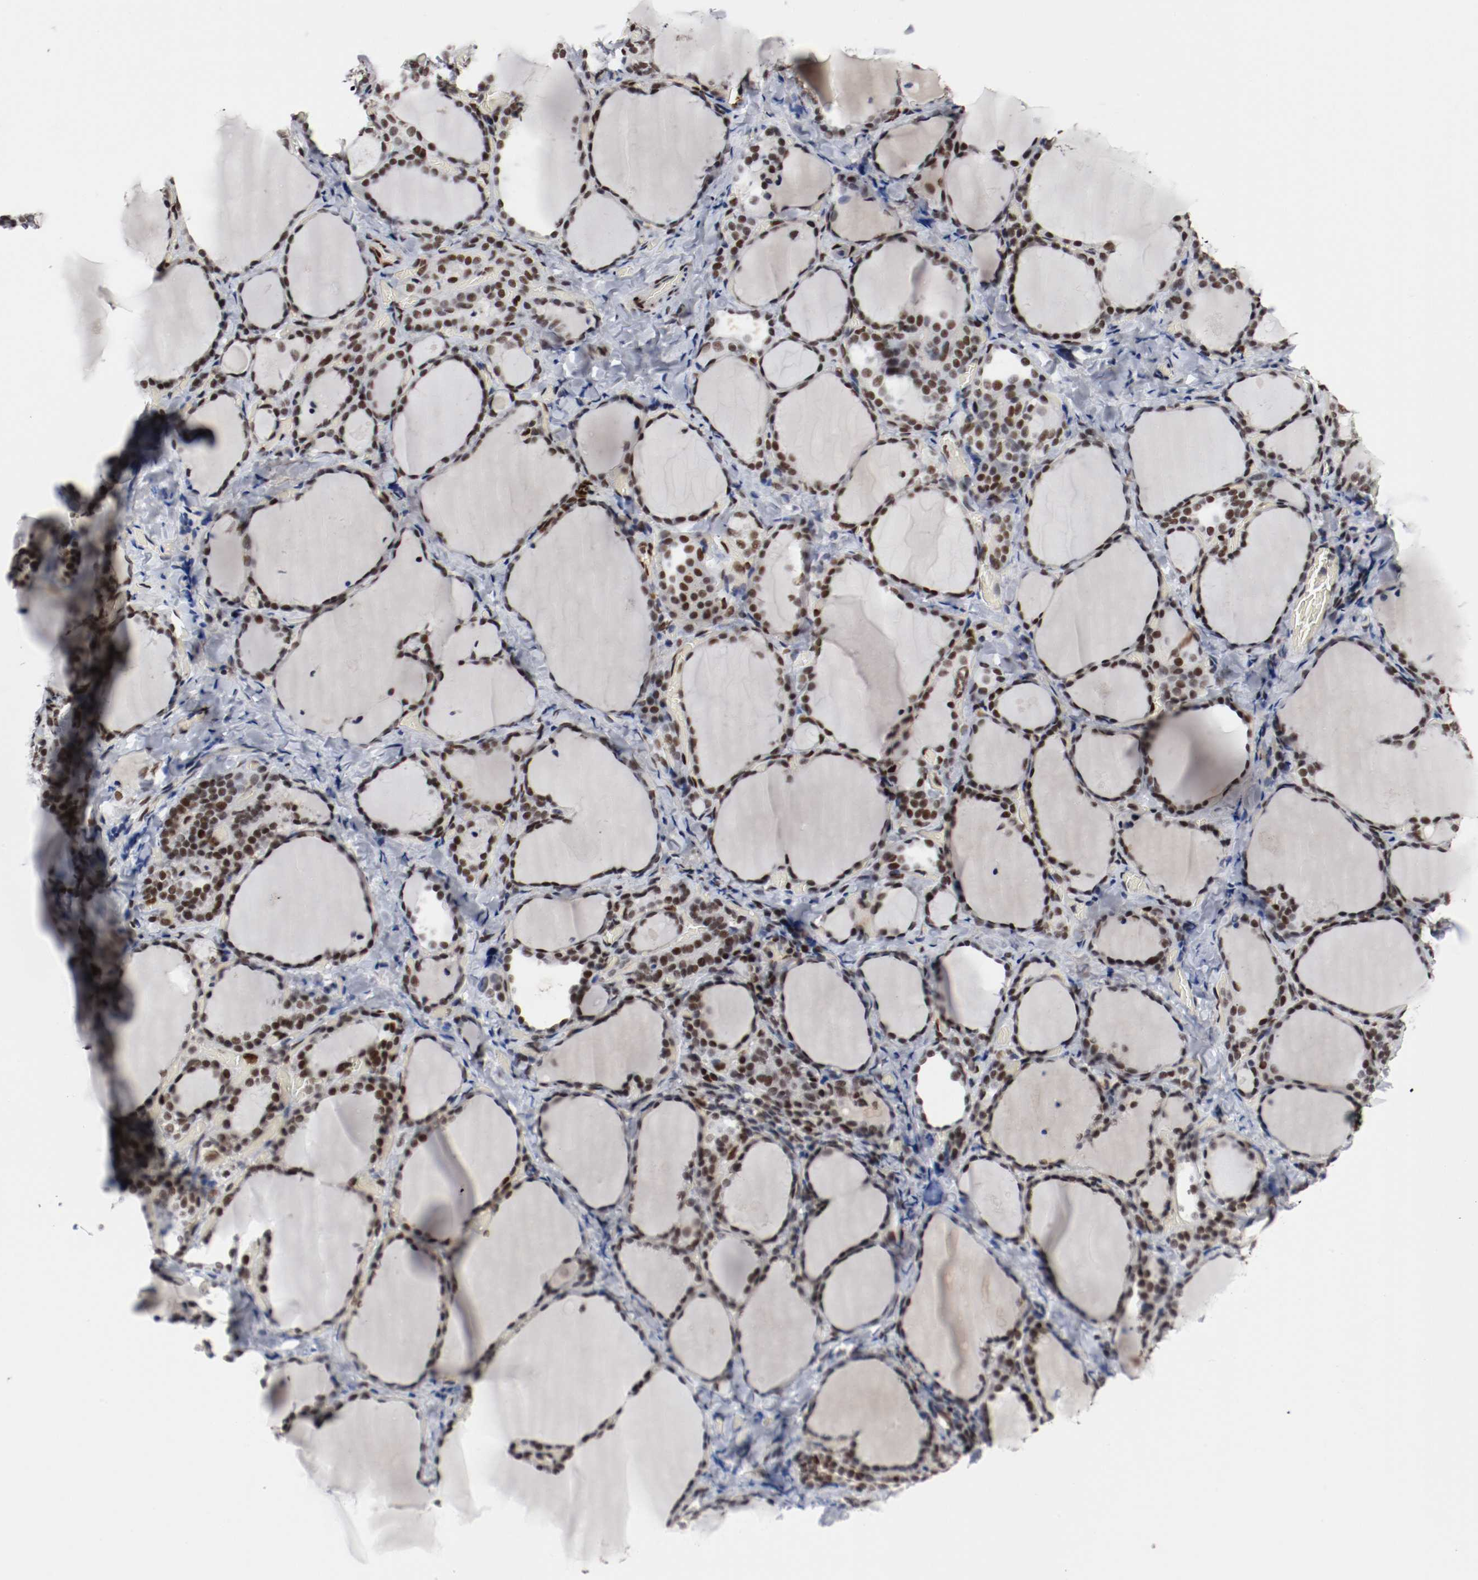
{"staining": {"intensity": "strong", "quantity": ">75%", "location": "nuclear"}, "tissue": "thyroid gland", "cell_type": "Glandular cells", "image_type": "normal", "snomed": [{"axis": "morphology", "description": "Normal tissue, NOS"}, {"axis": "morphology", "description": "Papillary adenocarcinoma, NOS"}, {"axis": "topography", "description": "Thyroid gland"}], "caption": "Strong nuclear expression for a protein is seen in about >75% of glandular cells of unremarkable thyroid gland using immunohistochemistry.", "gene": "MEF2D", "patient": {"sex": "female", "age": 30}}